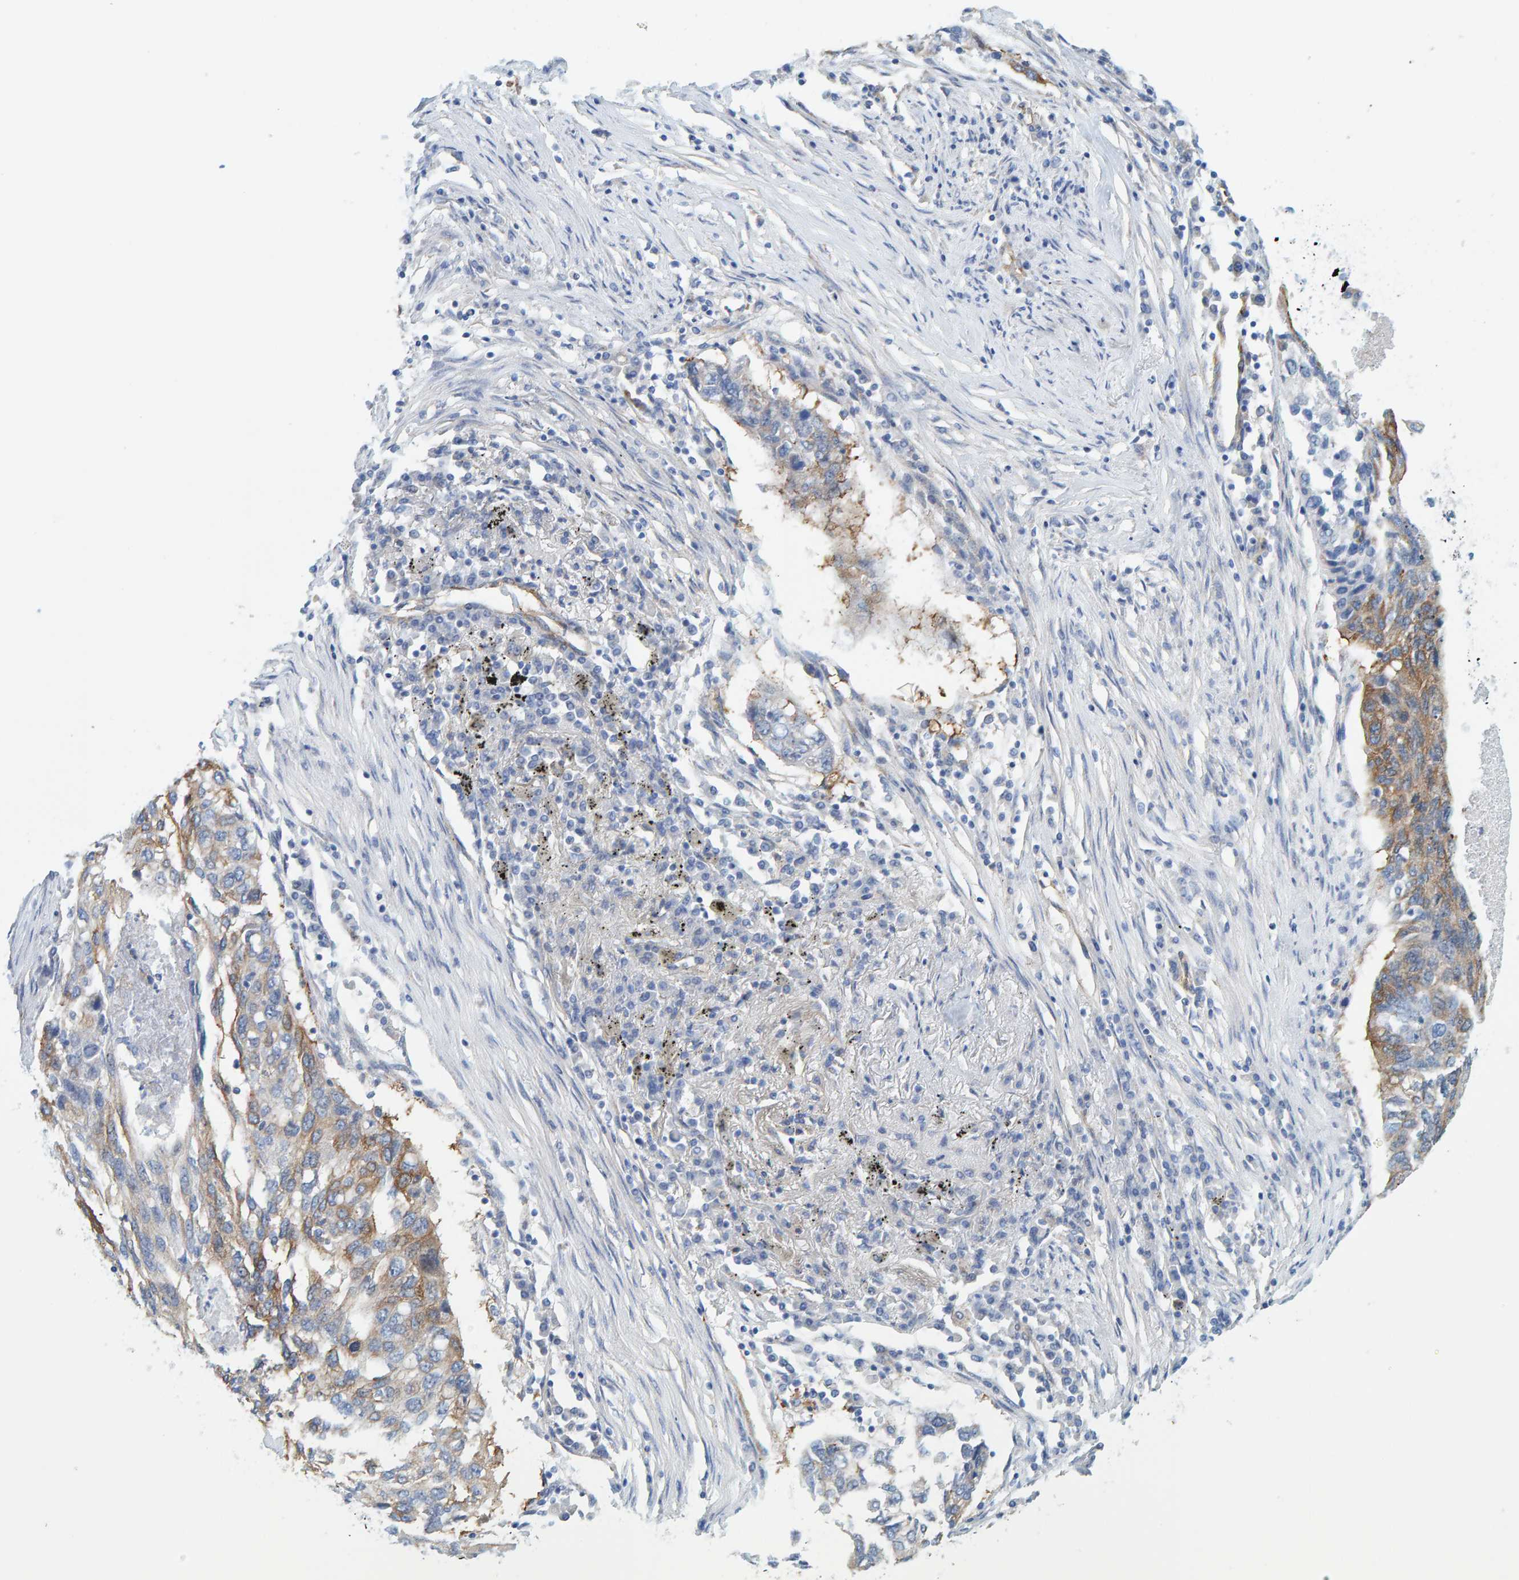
{"staining": {"intensity": "moderate", "quantity": "25%-75%", "location": "cytoplasmic/membranous"}, "tissue": "lung cancer", "cell_type": "Tumor cells", "image_type": "cancer", "snomed": [{"axis": "morphology", "description": "Squamous cell carcinoma, NOS"}, {"axis": "topography", "description": "Lung"}], "caption": "Protein expression analysis of human squamous cell carcinoma (lung) reveals moderate cytoplasmic/membranous expression in approximately 25%-75% of tumor cells. (IHC, brightfield microscopy, high magnification).", "gene": "MAP1B", "patient": {"sex": "female", "age": 63}}